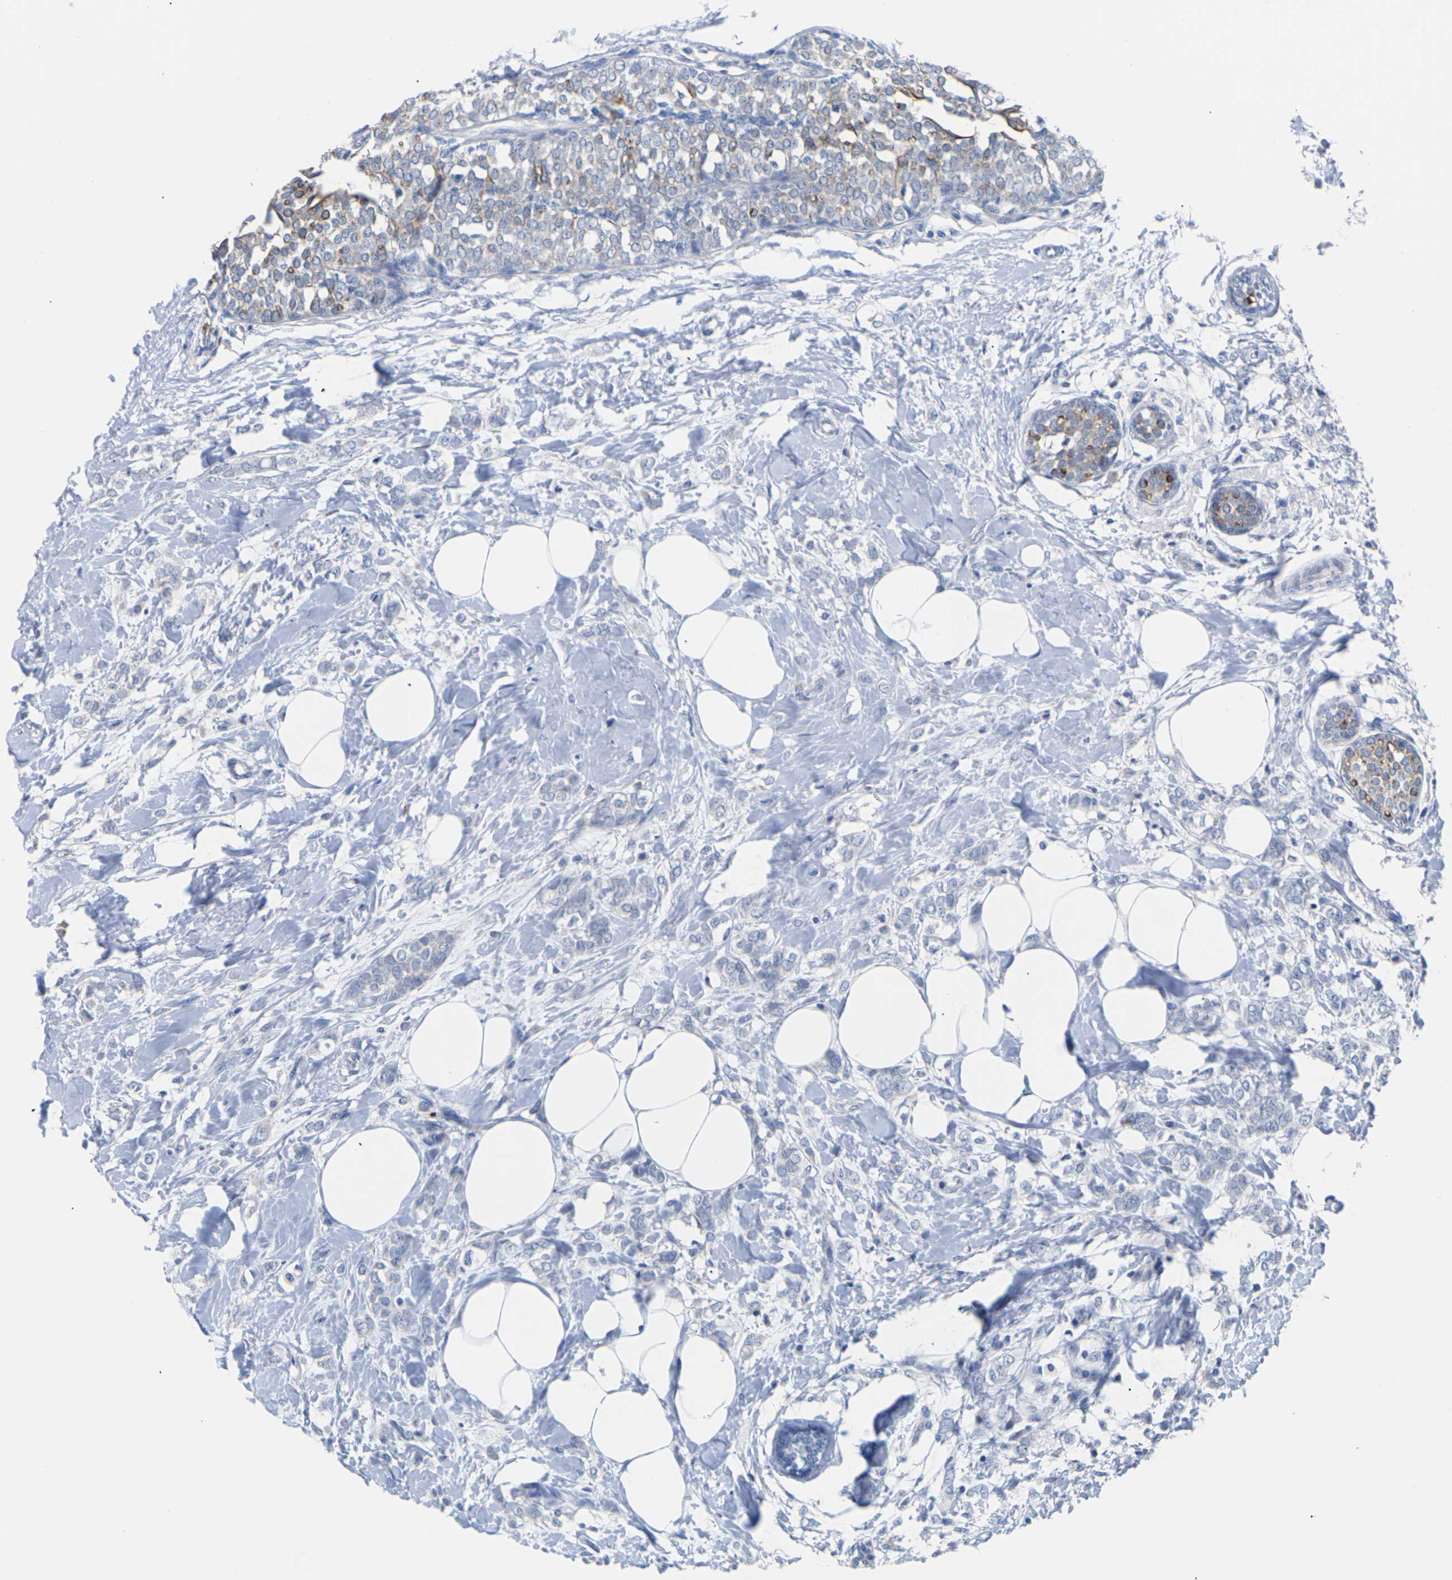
{"staining": {"intensity": "negative", "quantity": "none", "location": "none"}, "tissue": "breast cancer", "cell_type": "Tumor cells", "image_type": "cancer", "snomed": [{"axis": "morphology", "description": "Lobular carcinoma, in situ"}, {"axis": "morphology", "description": "Lobular carcinoma"}, {"axis": "topography", "description": "Breast"}], "caption": "Immunohistochemistry histopathology image of human breast cancer (lobular carcinoma) stained for a protein (brown), which shows no expression in tumor cells. (Brightfield microscopy of DAB (3,3'-diaminobenzidine) immunohistochemistry at high magnification).", "gene": "TMCO4", "patient": {"sex": "female", "age": 41}}